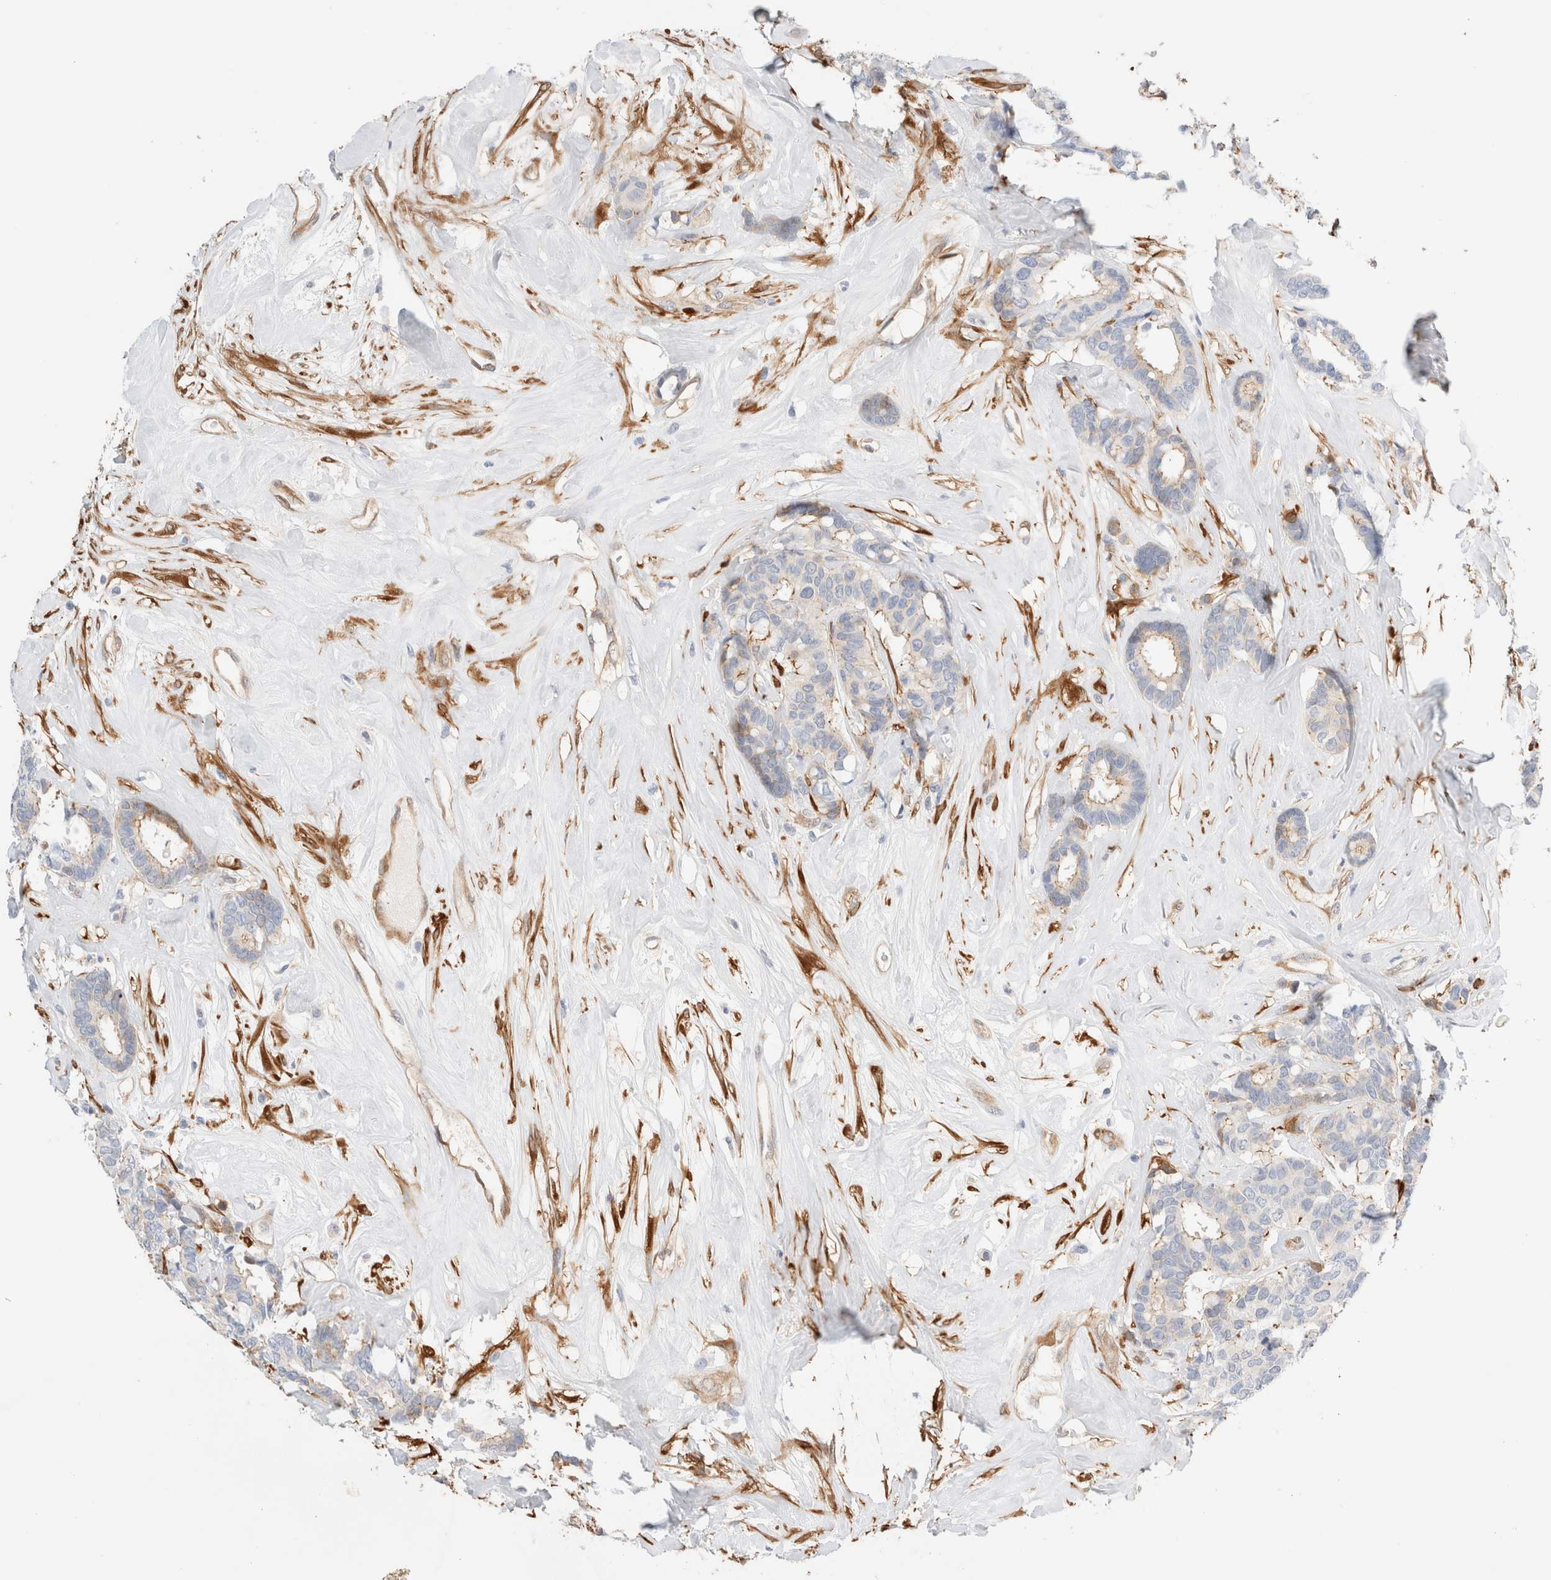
{"staining": {"intensity": "moderate", "quantity": "<25%", "location": "cytoplasmic/membranous"}, "tissue": "breast cancer", "cell_type": "Tumor cells", "image_type": "cancer", "snomed": [{"axis": "morphology", "description": "Duct carcinoma"}, {"axis": "topography", "description": "Breast"}], "caption": "Moderate cytoplasmic/membranous protein staining is present in about <25% of tumor cells in breast invasive ductal carcinoma.", "gene": "LMCD1", "patient": {"sex": "female", "age": 87}}